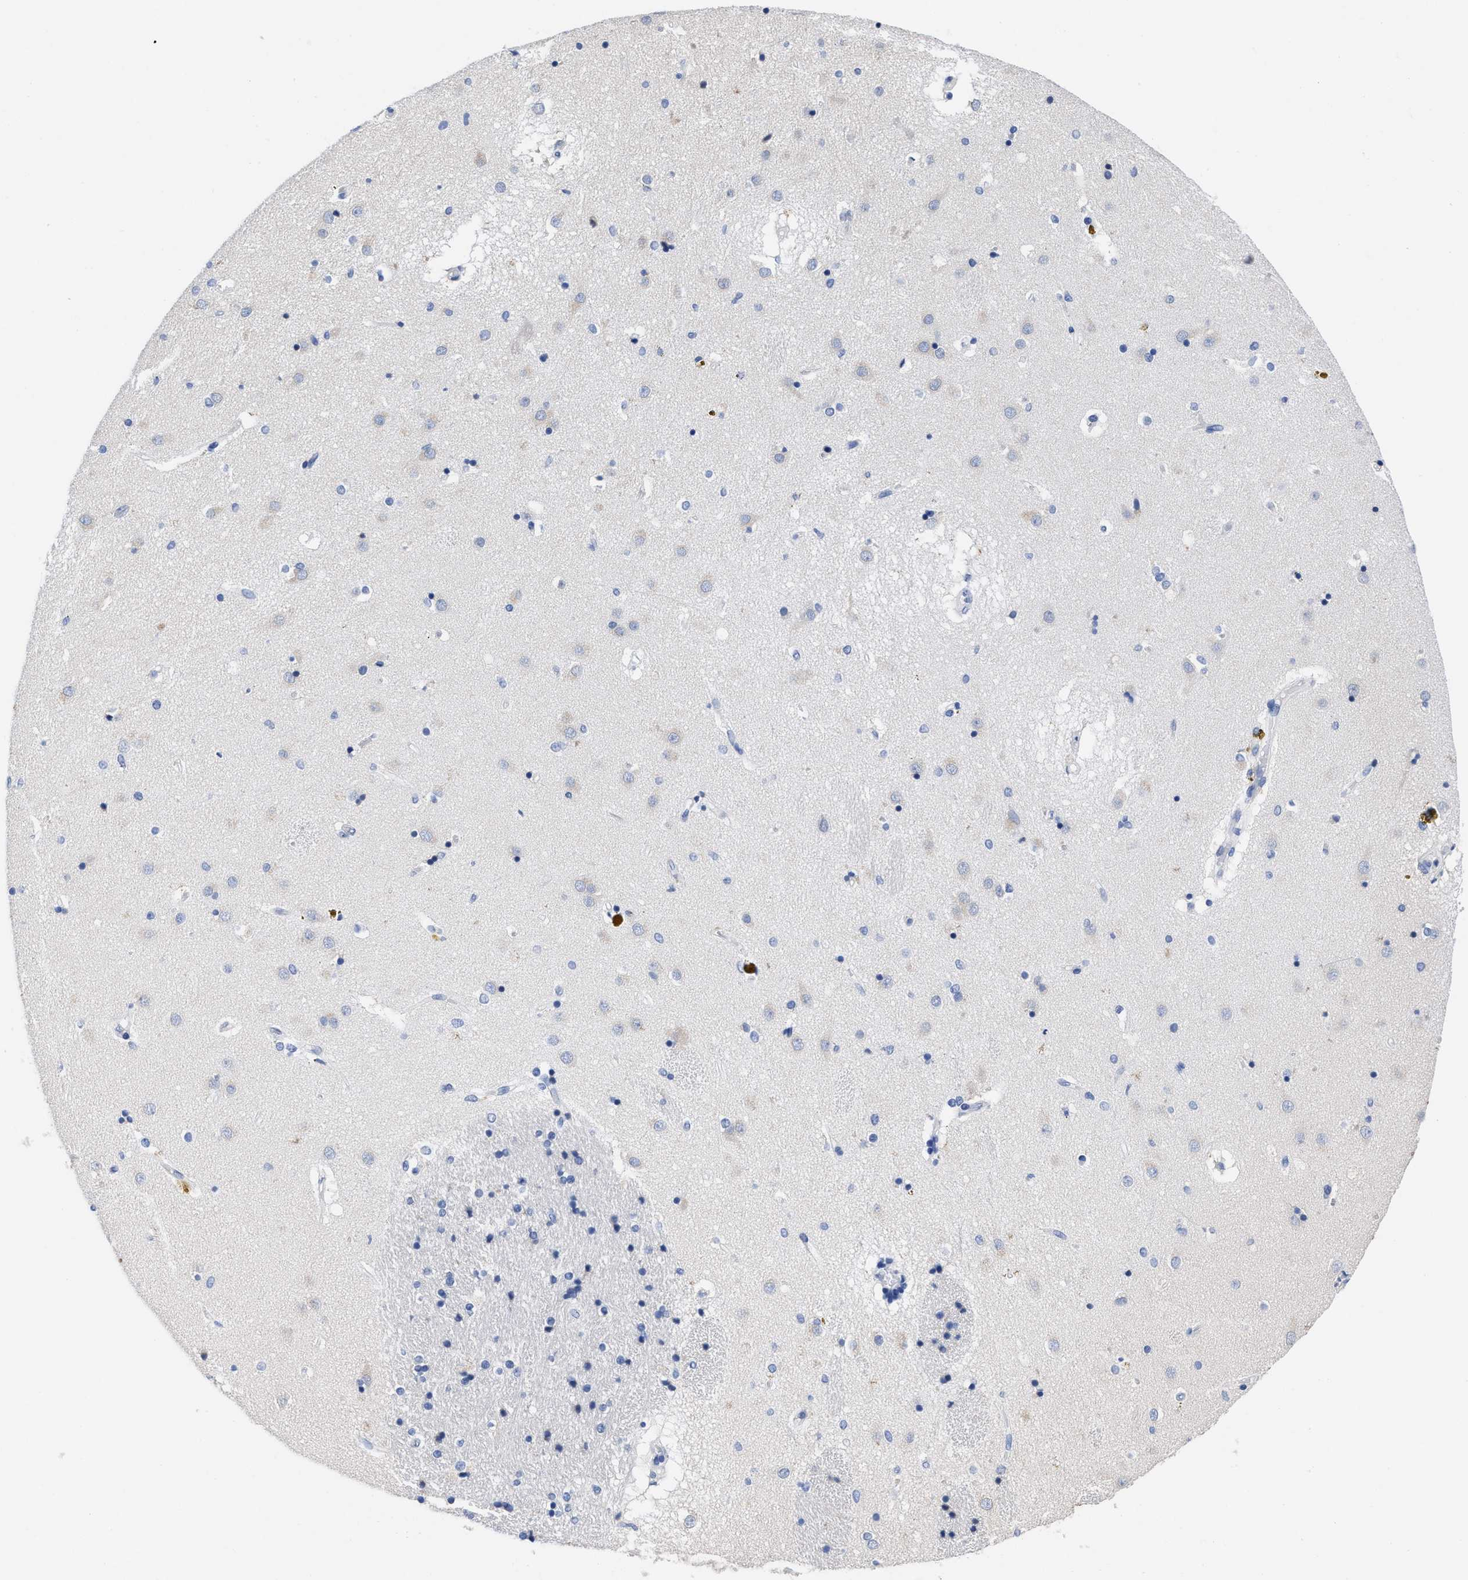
{"staining": {"intensity": "negative", "quantity": "none", "location": "none"}, "tissue": "caudate", "cell_type": "Glial cells", "image_type": "normal", "snomed": [{"axis": "morphology", "description": "Normal tissue, NOS"}, {"axis": "topography", "description": "Lateral ventricle wall"}], "caption": "Glial cells are negative for protein expression in benign human caudate. (DAB (3,3'-diaminobenzidine) immunohistochemistry visualized using brightfield microscopy, high magnification).", "gene": "HOOK1", "patient": {"sex": "male", "age": 70}}